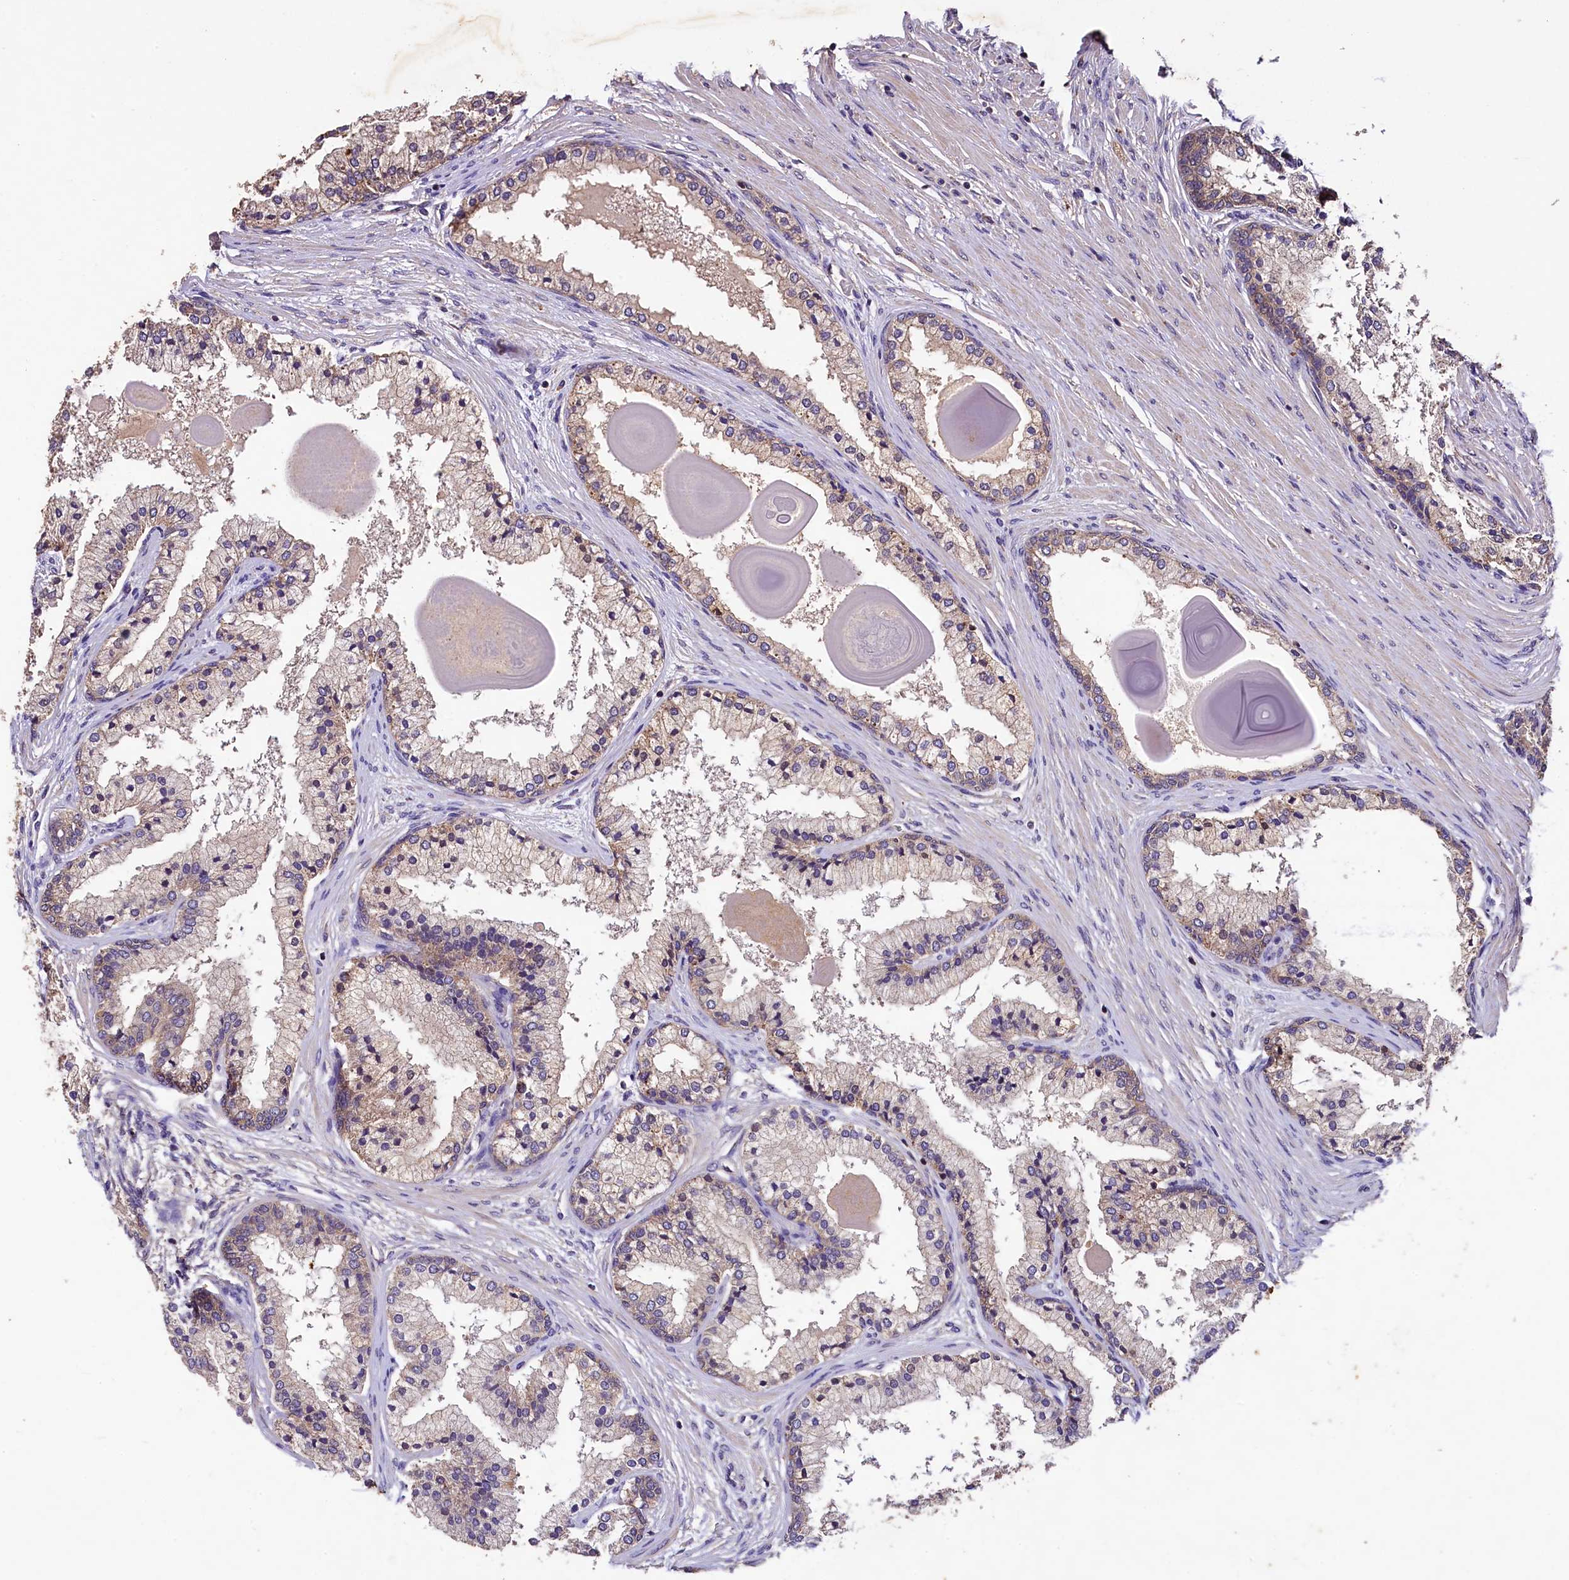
{"staining": {"intensity": "weak", "quantity": "25%-75%", "location": "cytoplasmic/membranous"}, "tissue": "prostate cancer", "cell_type": "Tumor cells", "image_type": "cancer", "snomed": [{"axis": "morphology", "description": "Adenocarcinoma, Low grade"}, {"axis": "topography", "description": "Prostate"}], "caption": "Immunohistochemical staining of prostate adenocarcinoma (low-grade) shows weak cytoplasmic/membranous protein positivity in about 25%-75% of tumor cells.", "gene": "PLXNB1", "patient": {"sex": "male", "age": 59}}